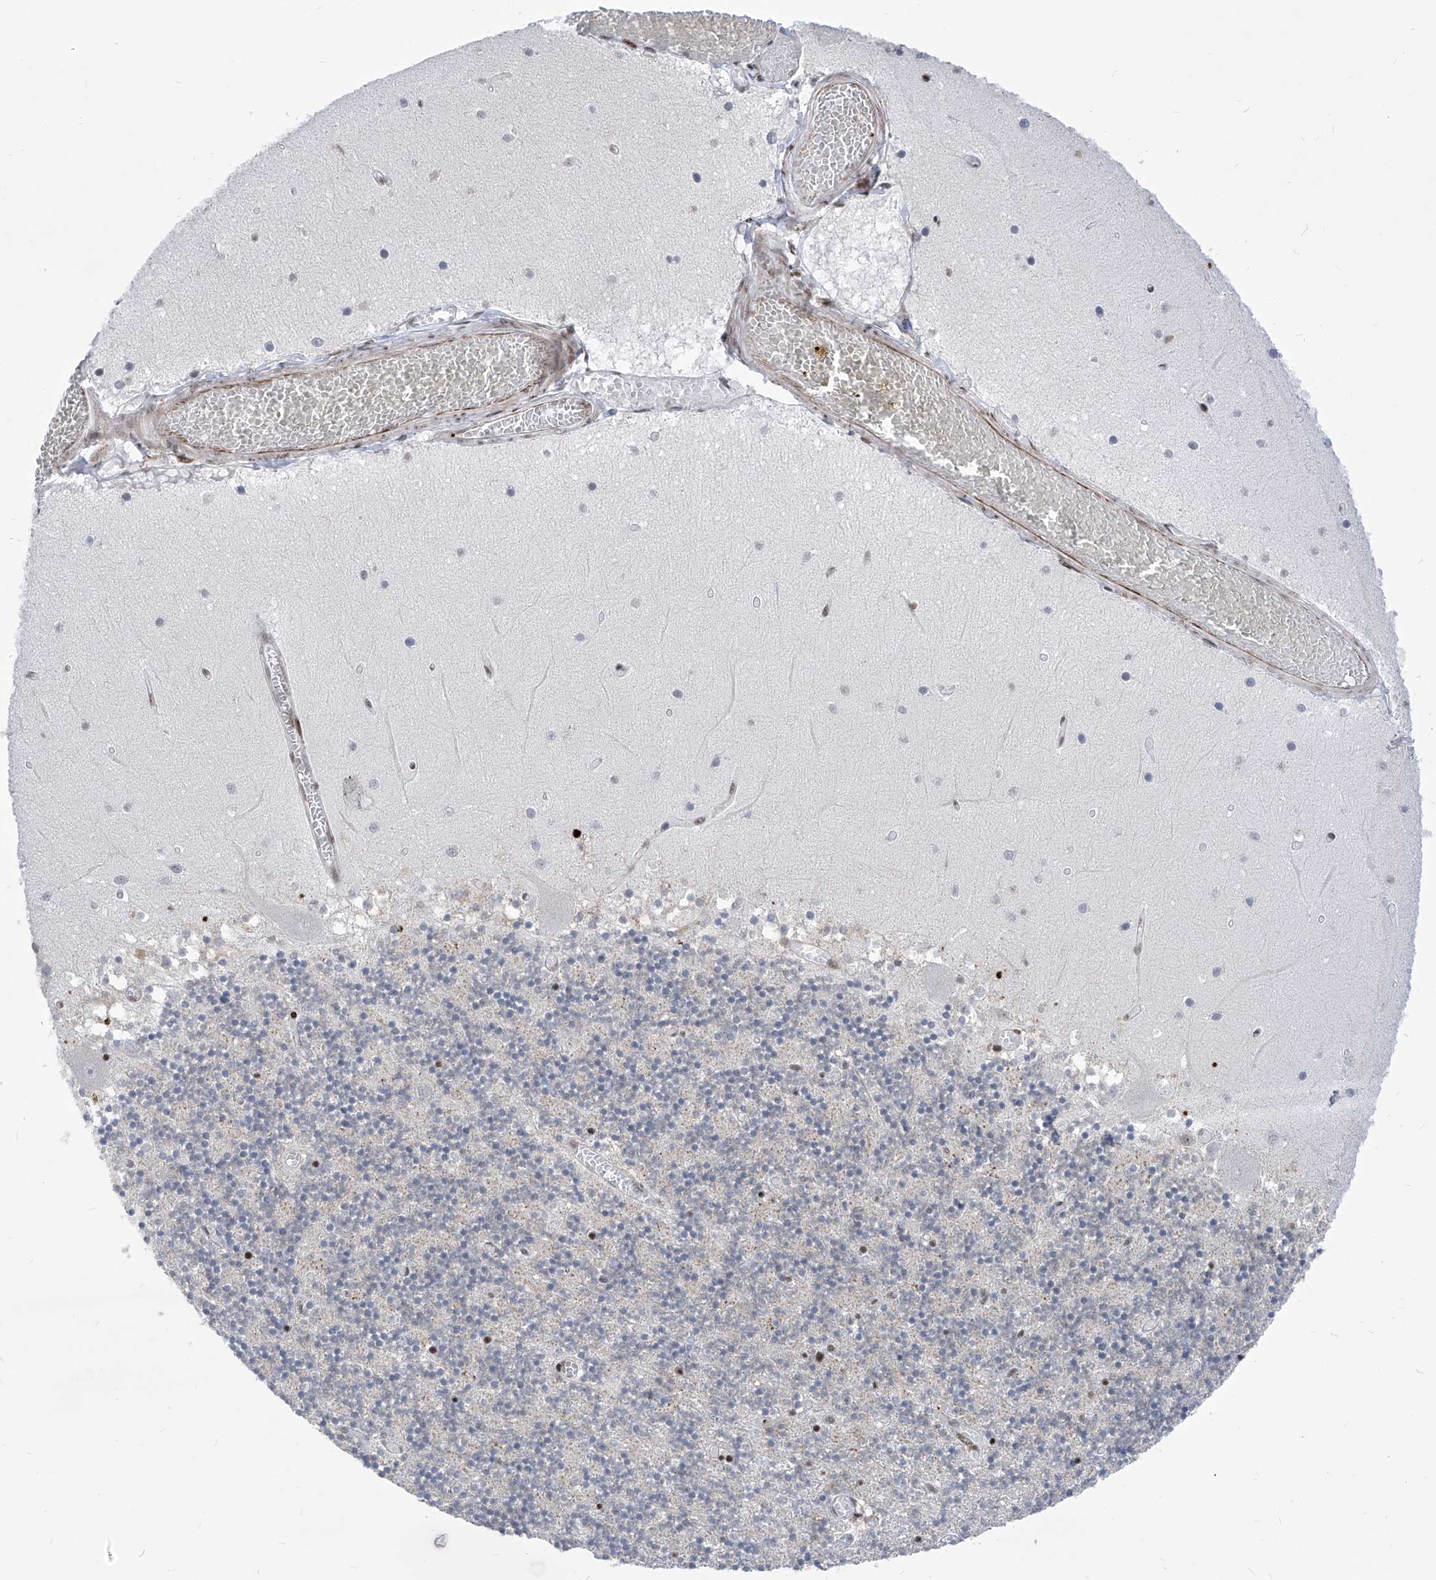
{"staining": {"intensity": "moderate", "quantity": "<25%", "location": "nuclear"}, "tissue": "cerebellum", "cell_type": "Cells in granular layer", "image_type": "normal", "snomed": [{"axis": "morphology", "description": "Normal tissue, NOS"}, {"axis": "topography", "description": "Cerebellum"}], "caption": "DAB immunohistochemical staining of unremarkable cerebellum displays moderate nuclear protein positivity in approximately <25% of cells in granular layer.", "gene": "CEP290", "patient": {"sex": "female", "age": 28}}